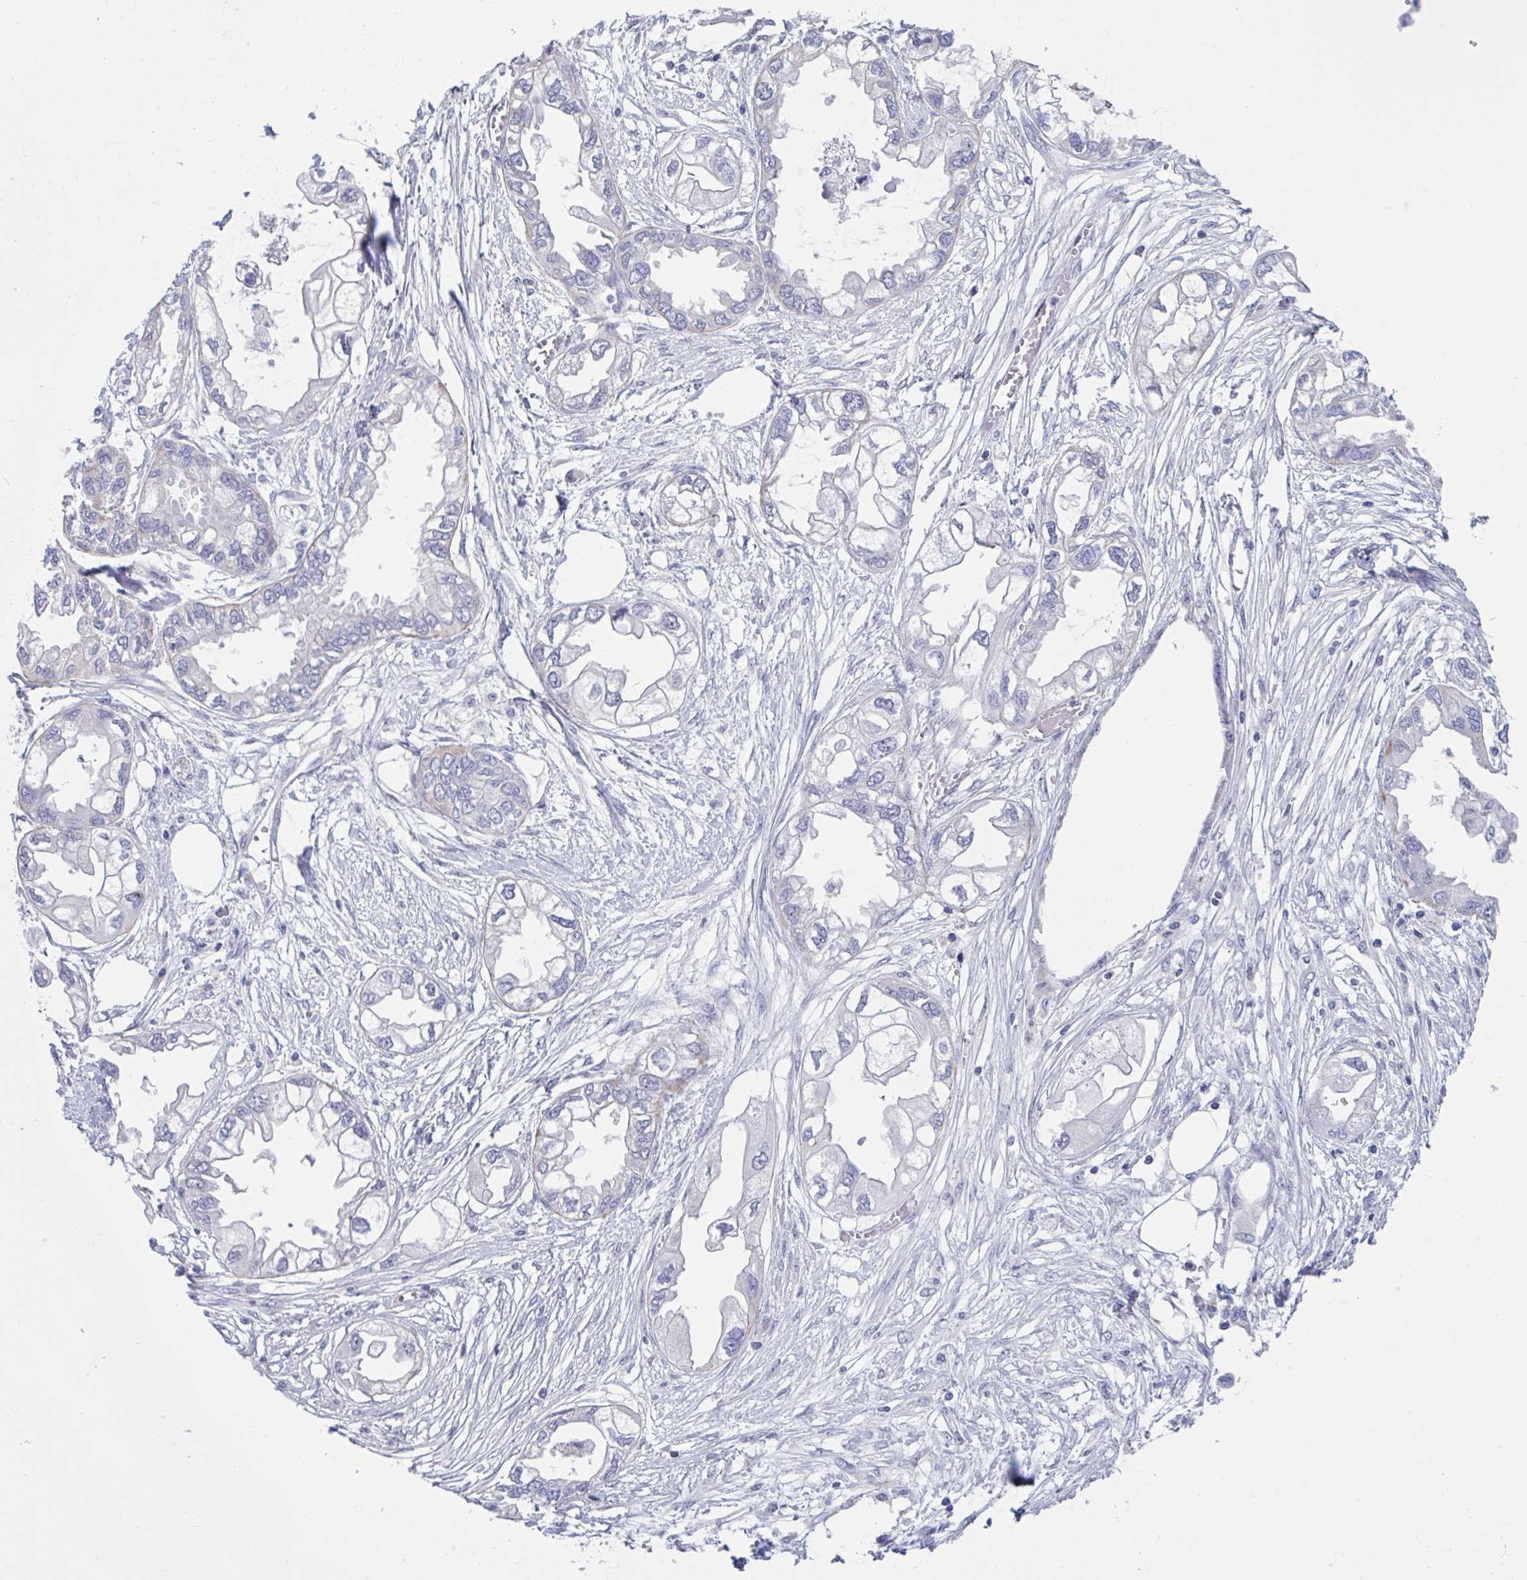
{"staining": {"intensity": "negative", "quantity": "none", "location": "none"}, "tissue": "endometrial cancer", "cell_type": "Tumor cells", "image_type": "cancer", "snomed": [{"axis": "morphology", "description": "Adenocarcinoma, NOS"}, {"axis": "morphology", "description": "Adenocarcinoma, metastatic, NOS"}, {"axis": "topography", "description": "Adipose tissue"}, {"axis": "topography", "description": "Endometrium"}], "caption": "Immunohistochemical staining of human endometrial metastatic adenocarcinoma displays no significant positivity in tumor cells.", "gene": "GPR162", "patient": {"sex": "female", "age": 67}}